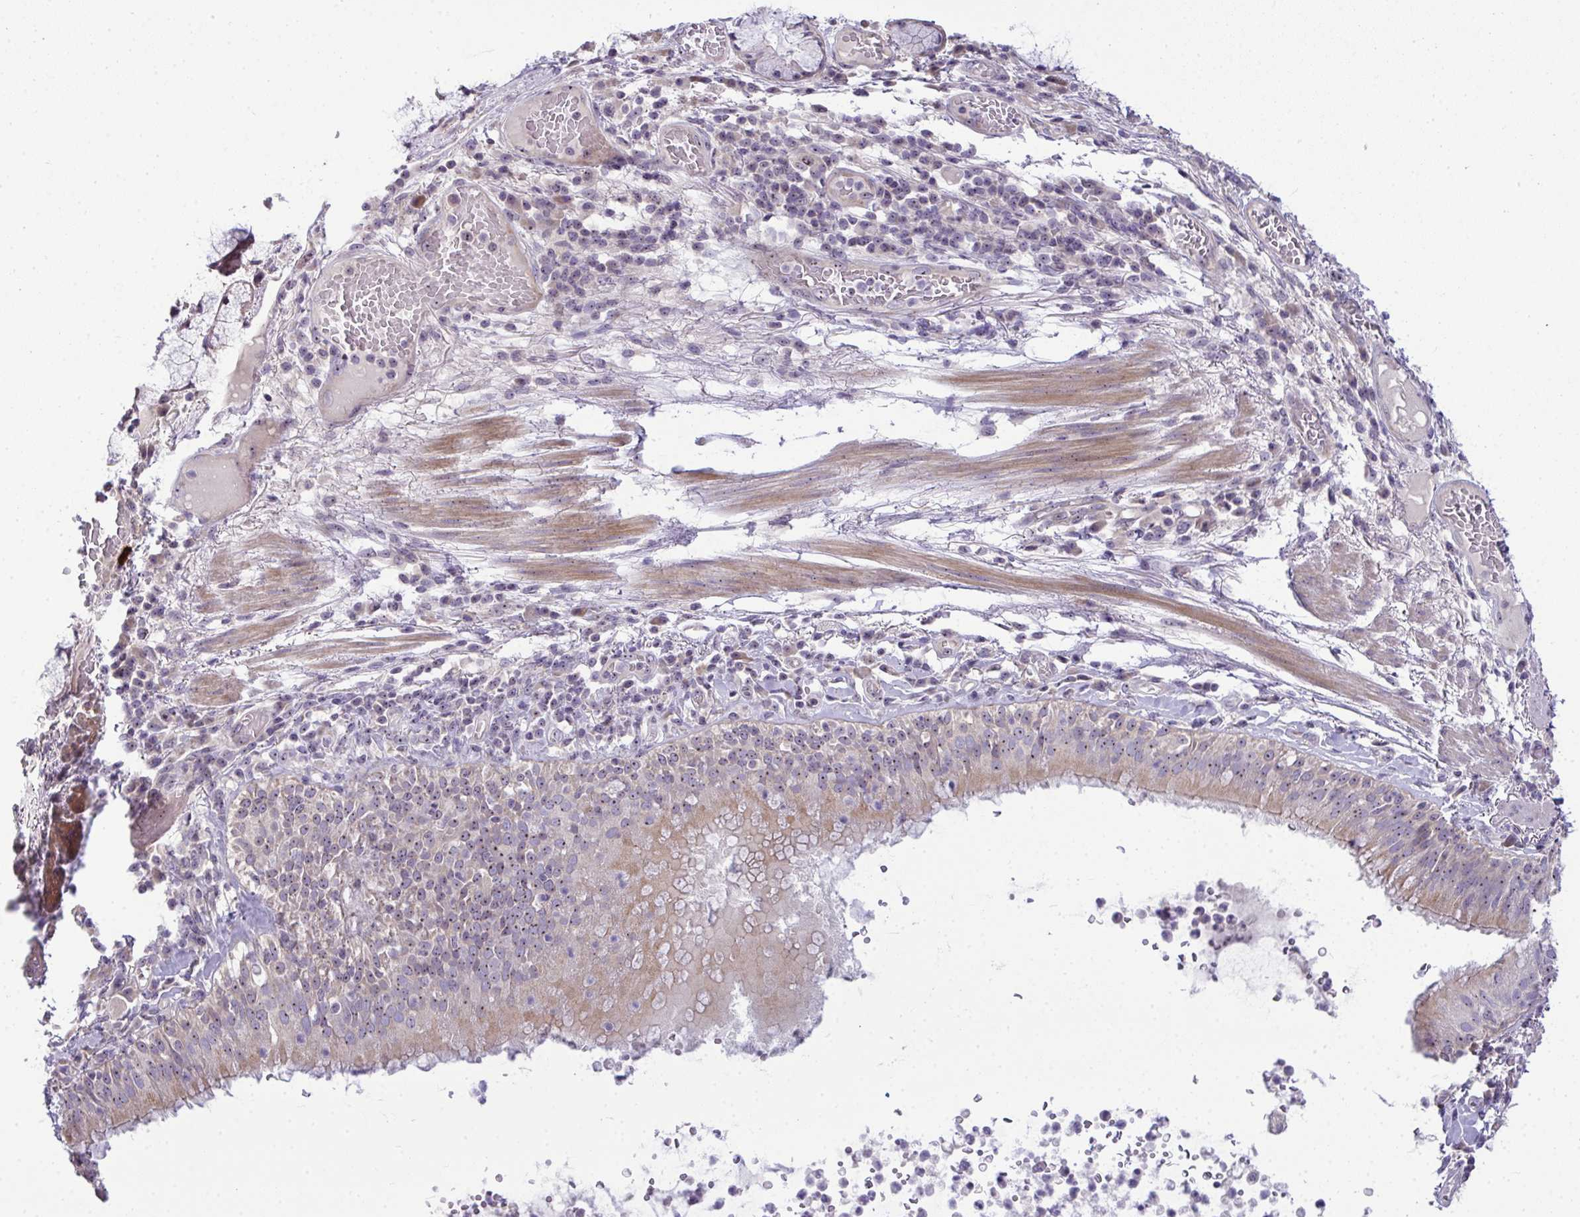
{"staining": {"intensity": "moderate", "quantity": "25%-75%", "location": "cytoplasmic/membranous,nuclear"}, "tissue": "bronchus", "cell_type": "Respiratory epithelial cells", "image_type": "normal", "snomed": [{"axis": "morphology", "description": "Normal tissue, NOS"}, {"axis": "topography", "description": "Cartilage tissue"}, {"axis": "topography", "description": "Bronchus"}], "caption": "IHC image of benign bronchus: bronchus stained using immunohistochemistry demonstrates medium levels of moderate protein expression localized specifically in the cytoplasmic/membranous,nuclear of respiratory epithelial cells, appearing as a cytoplasmic/membranous,nuclear brown color.", "gene": "NT5C1A", "patient": {"sex": "male", "age": 56}}